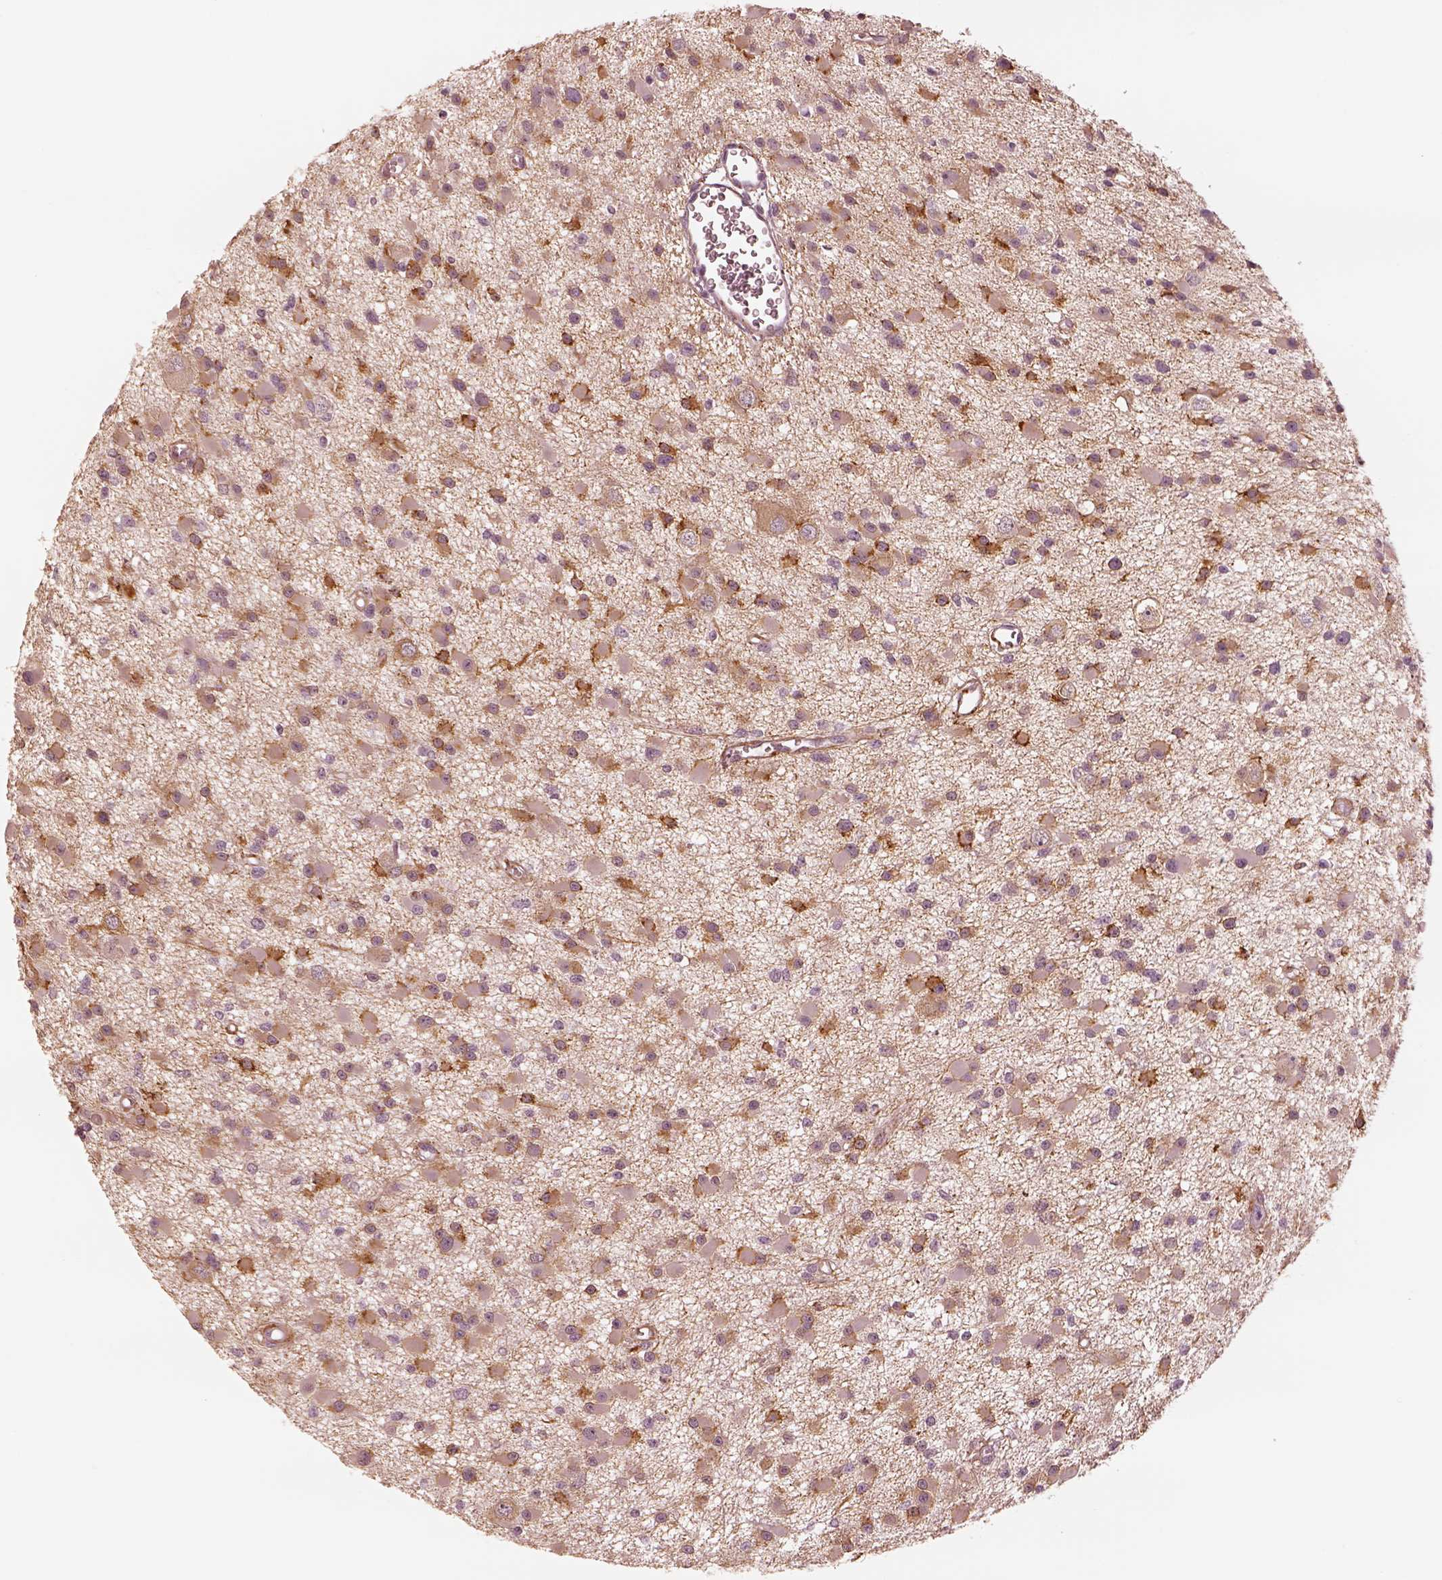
{"staining": {"intensity": "weak", "quantity": "25%-75%", "location": "cytoplasmic/membranous"}, "tissue": "glioma", "cell_type": "Tumor cells", "image_type": "cancer", "snomed": [{"axis": "morphology", "description": "Glioma, malignant, High grade"}, {"axis": "topography", "description": "Brain"}], "caption": "IHC photomicrograph of neoplastic tissue: human glioma stained using immunohistochemistry (IHC) shows low levels of weak protein expression localized specifically in the cytoplasmic/membranous of tumor cells, appearing as a cytoplasmic/membranous brown color.", "gene": "DNAAF9", "patient": {"sex": "male", "age": 54}}